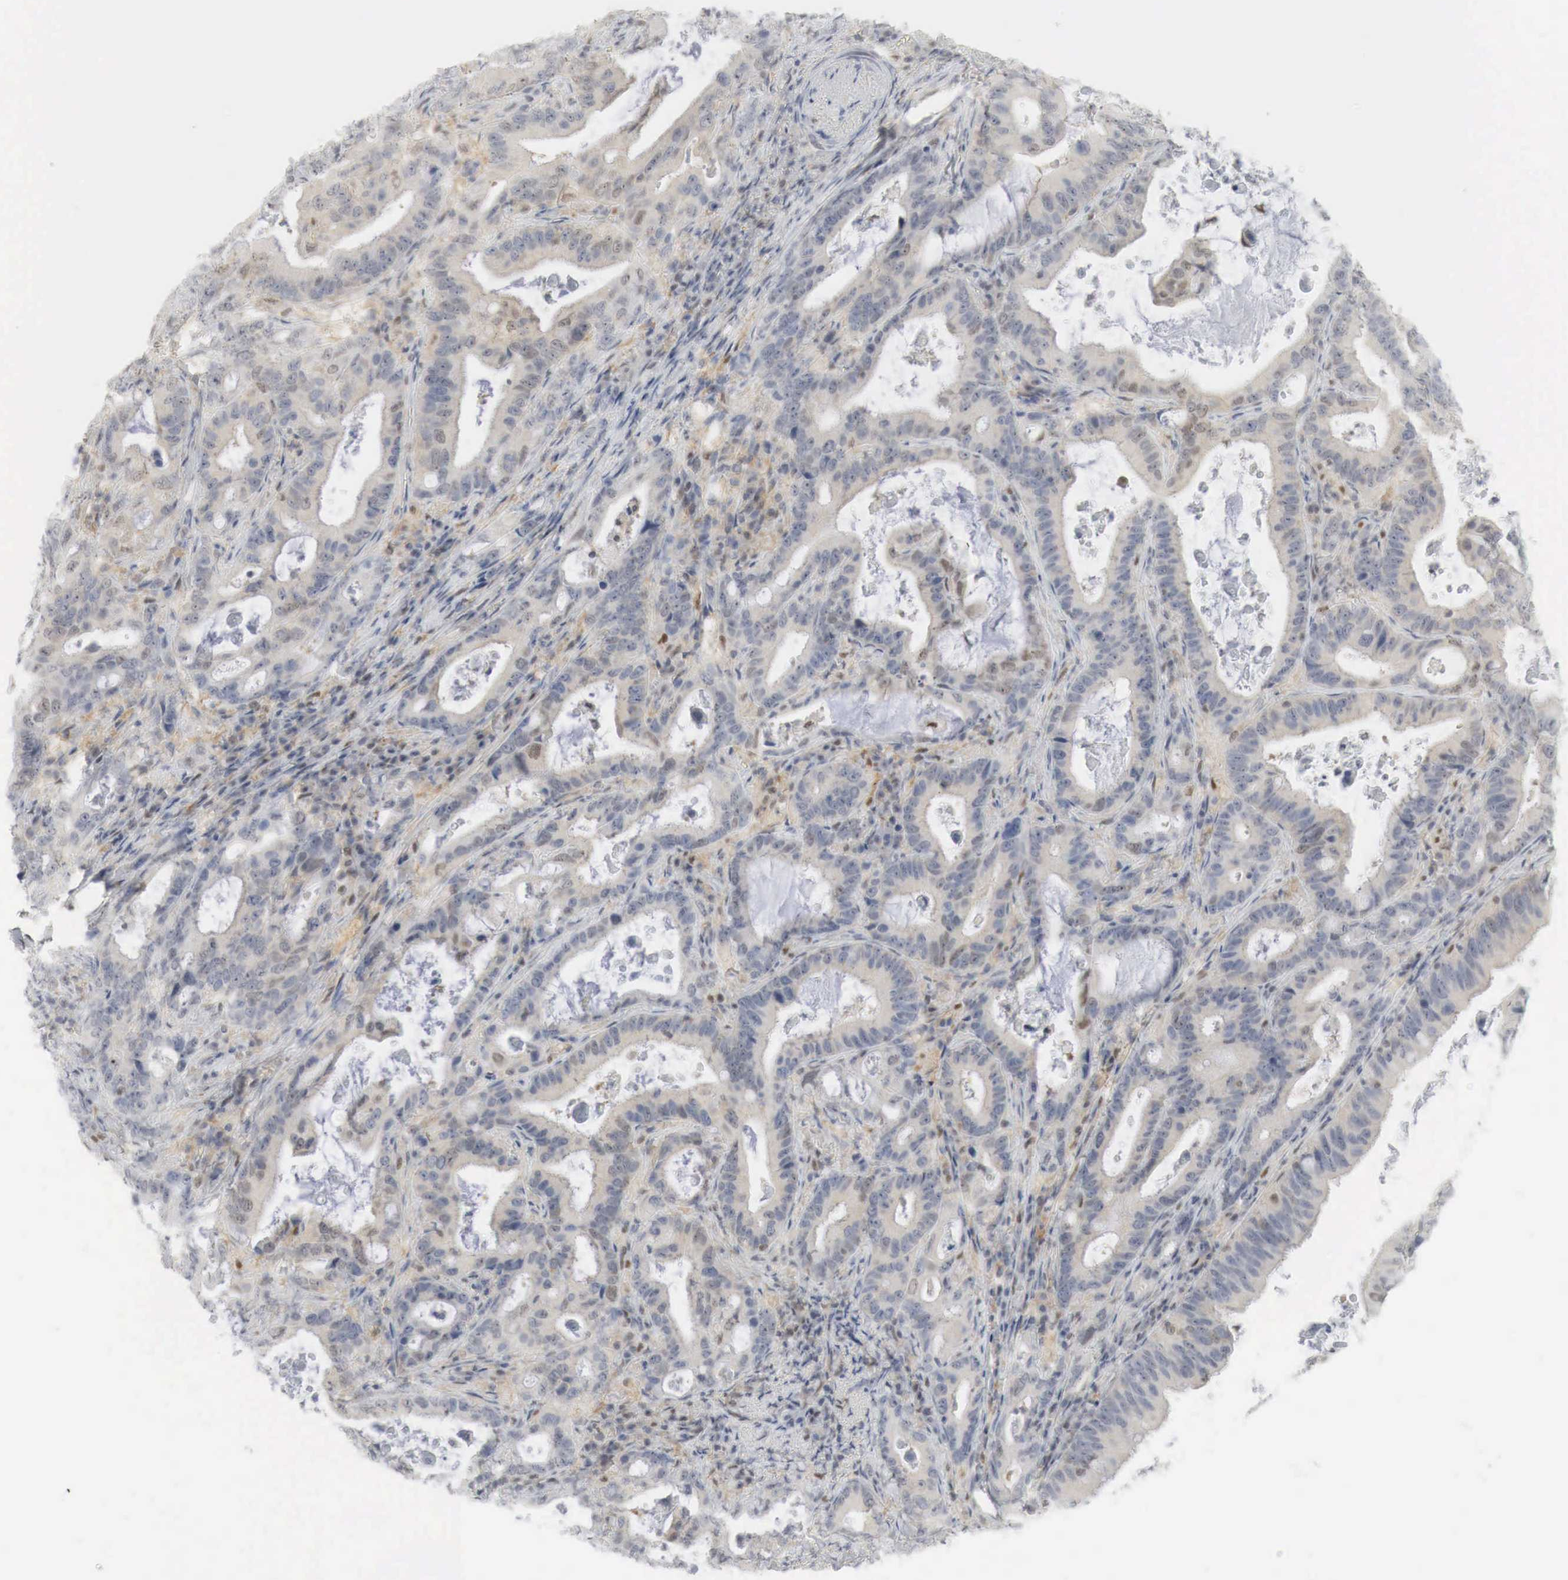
{"staining": {"intensity": "weak", "quantity": "<25%", "location": "cytoplasmic/membranous,nuclear"}, "tissue": "stomach cancer", "cell_type": "Tumor cells", "image_type": "cancer", "snomed": [{"axis": "morphology", "description": "Adenocarcinoma, NOS"}, {"axis": "topography", "description": "Stomach, upper"}], "caption": "Tumor cells are negative for brown protein staining in adenocarcinoma (stomach).", "gene": "MYC", "patient": {"sex": "male", "age": 63}}